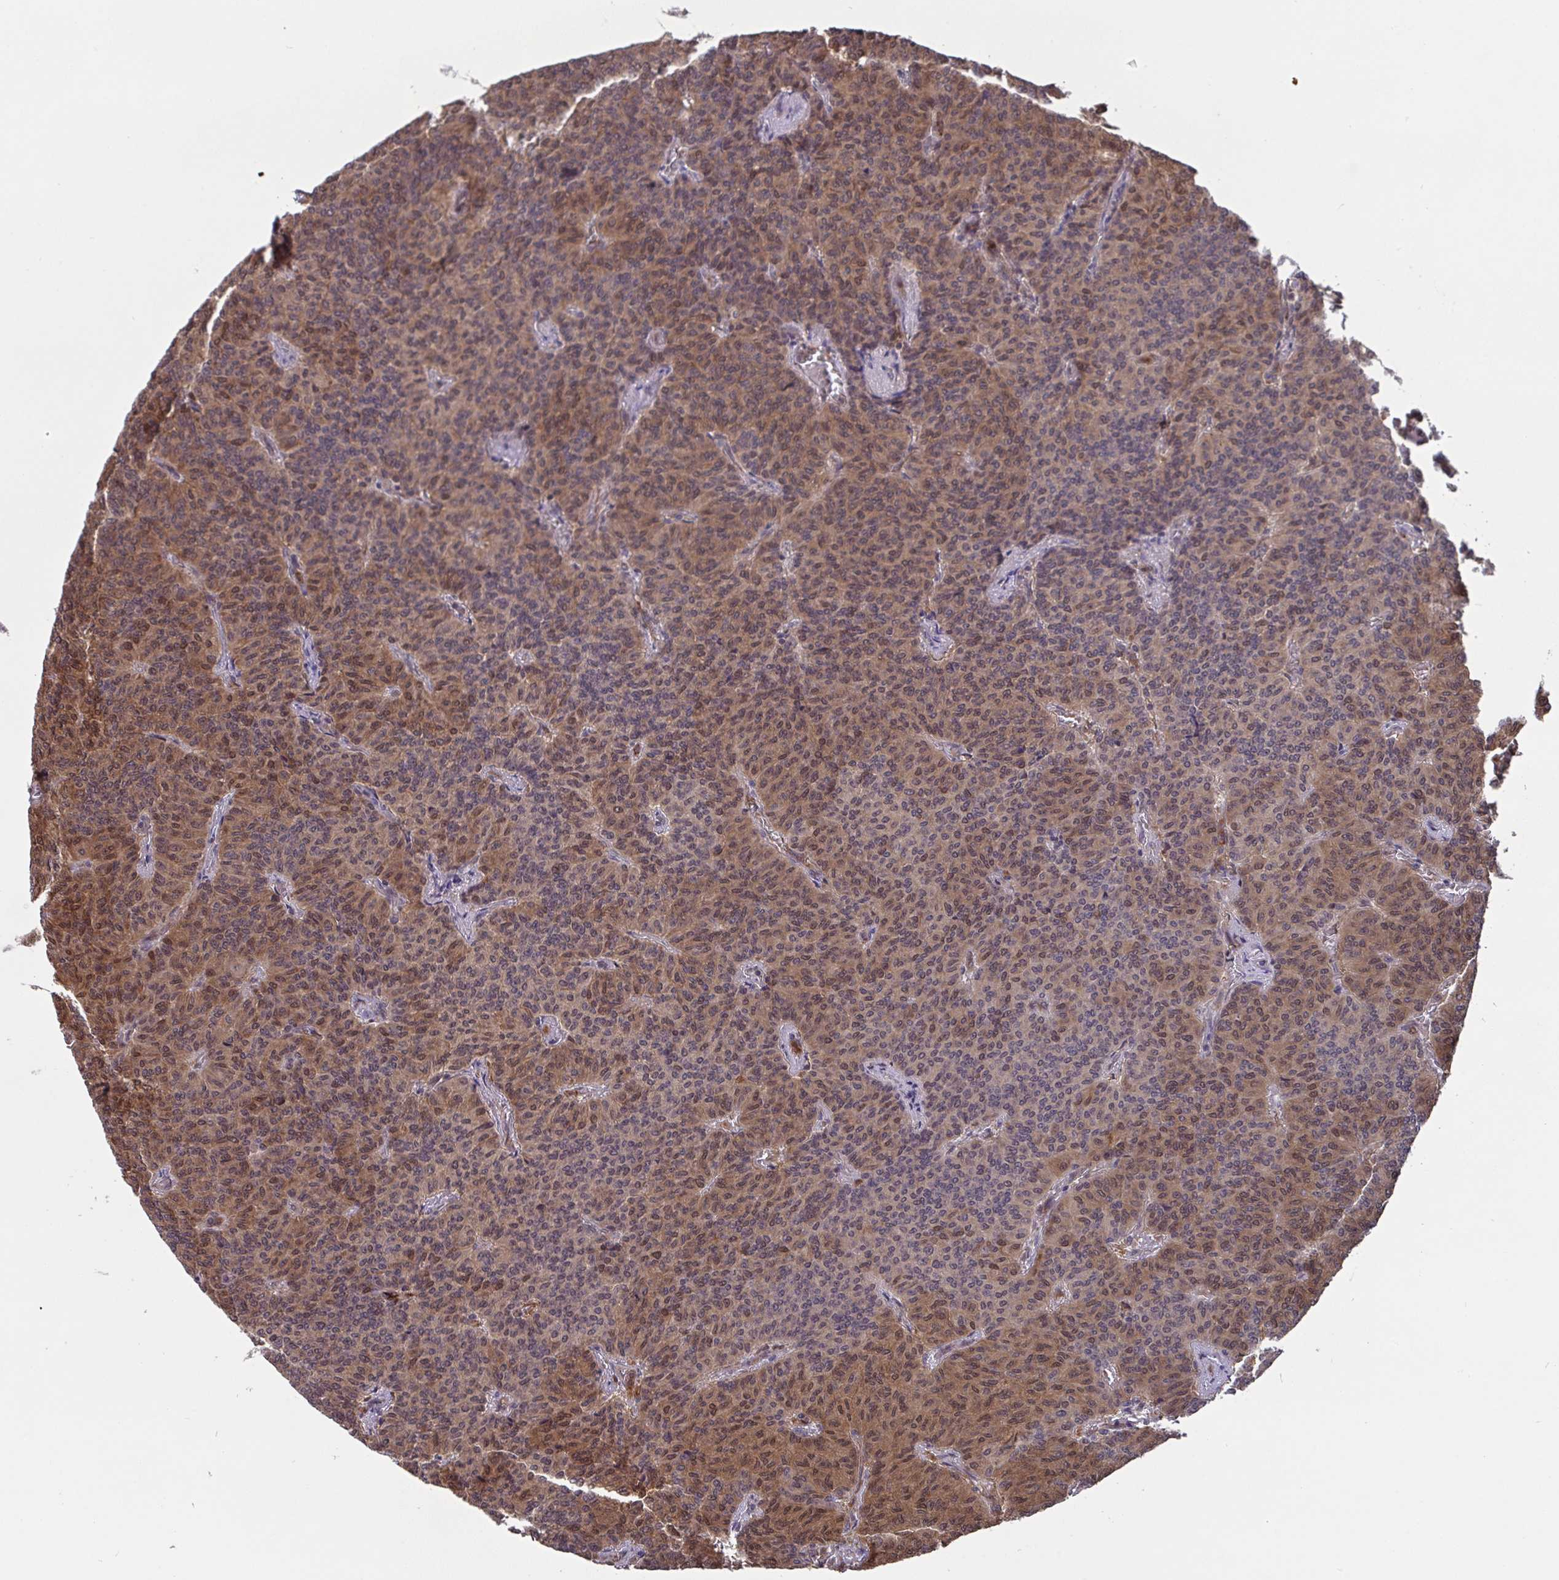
{"staining": {"intensity": "moderate", "quantity": "25%-75%", "location": "cytoplasmic/membranous,nuclear"}, "tissue": "carcinoid", "cell_type": "Tumor cells", "image_type": "cancer", "snomed": [{"axis": "morphology", "description": "Carcinoid, malignant, NOS"}, {"axis": "topography", "description": "Lung"}], "caption": "Malignant carcinoid stained with DAB (3,3'-diaminobenzidine) immunohistochemistry (IHC) demonstrates medium levels of moderate cytoplasmic/membranous and nuclear expression in about 25%-75% of tumor cells.", "gene": "TIGAR", "patient": {"sex": "male", "age": 61}}